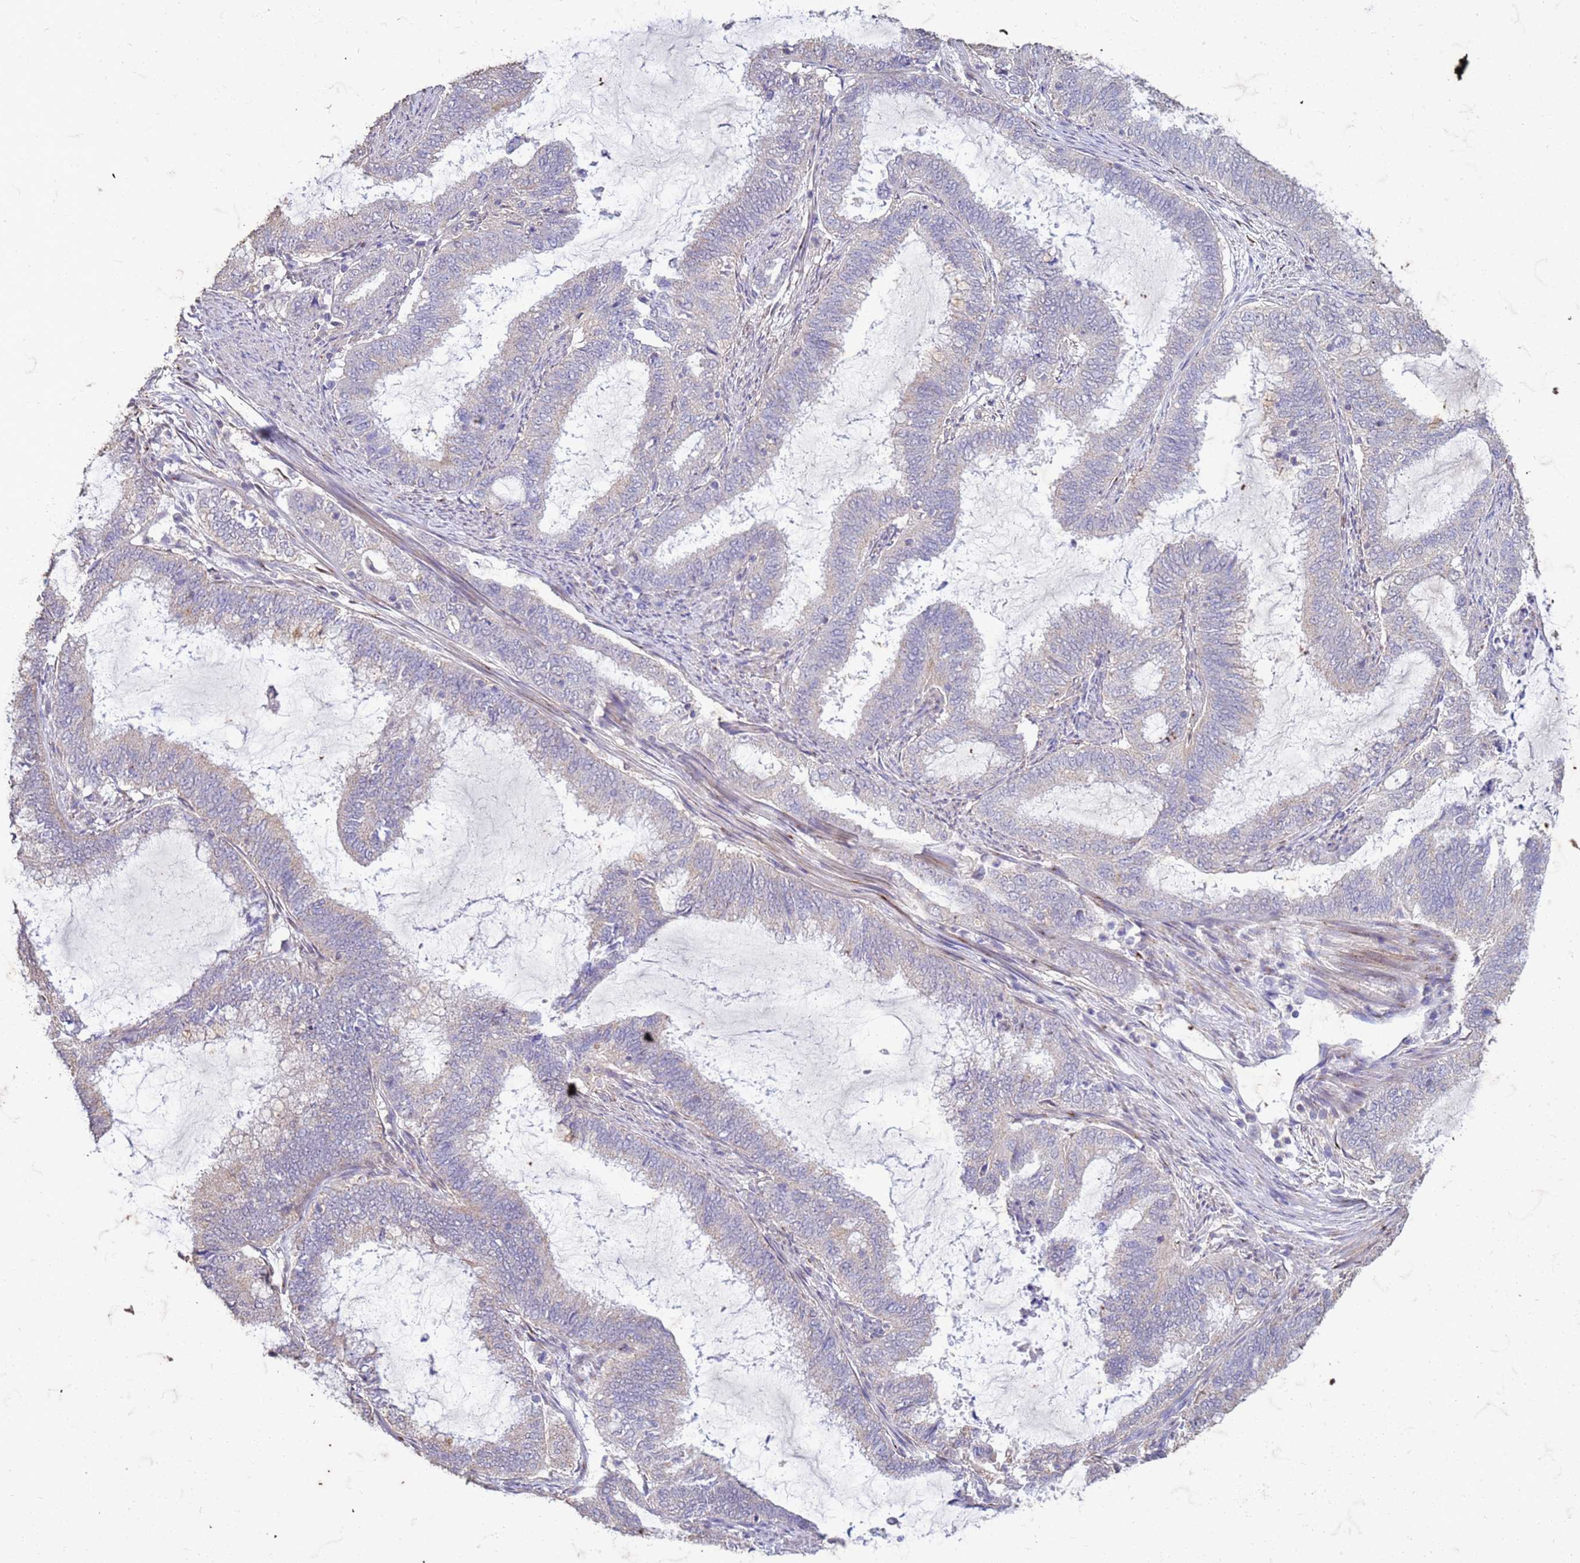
{"staining": {"intensity": "negative", "quantity": "none", "location": "none"}, "tissue": "endometrial cancer", "cell_type": "Tumor cells", "image_type": "cancer", "snomed": [{"axis": "morphology", "description": "Adenocarcinoma, NOS"}, {"axis": "topography", "description": "Endometrium"}], "caption": "This is an immunohistochemistry micrograph of human endometrial adenocarcinoma. There is no expression in tumor cells.", "gene": "SLC25A15", "patient": {"sex": "female", "age": 51}}